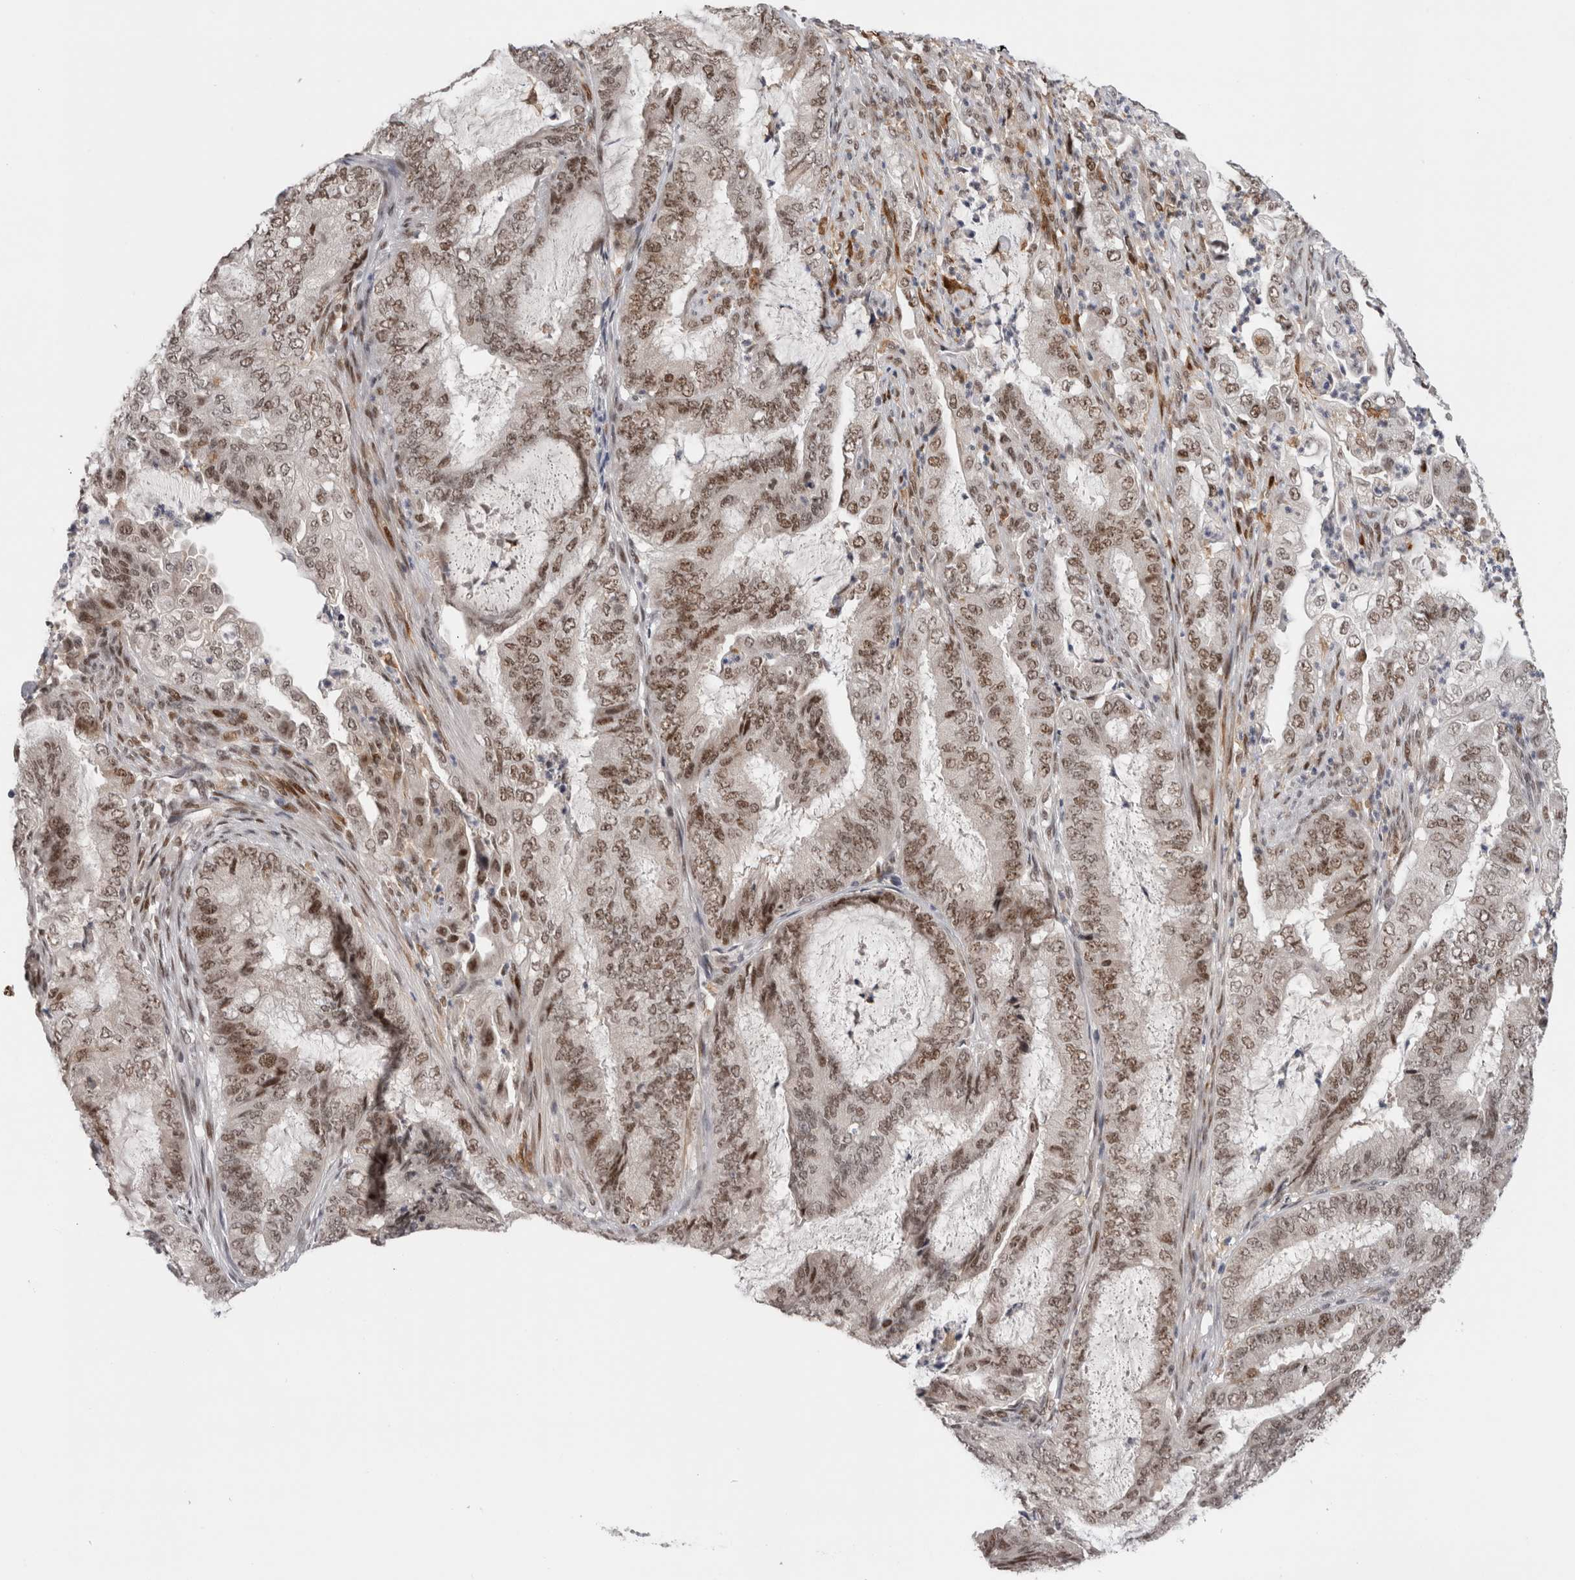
{"staining": {"intensity": "moderate", "quantity": ">75%", "location": "nuclear"}, "tissue": "endometrial cancer", "cell_type": "Tumor cells", "image_type": "cancer", "snomed": [{"axis": "morphology", "description": "Adenocarcinoma, NOS"}, {"axis": "topography", "description": "Endometrium"}], "caption": "Immunohistochemistry histopathology image of adenocarcinoma (endometrial) stained for a protein (brown), which displays medium levels of moderate nuclear positivity in about >75% of tumor cells.", "gene": "ZNF521", "patient": {"sex": "female", "age": 49}}